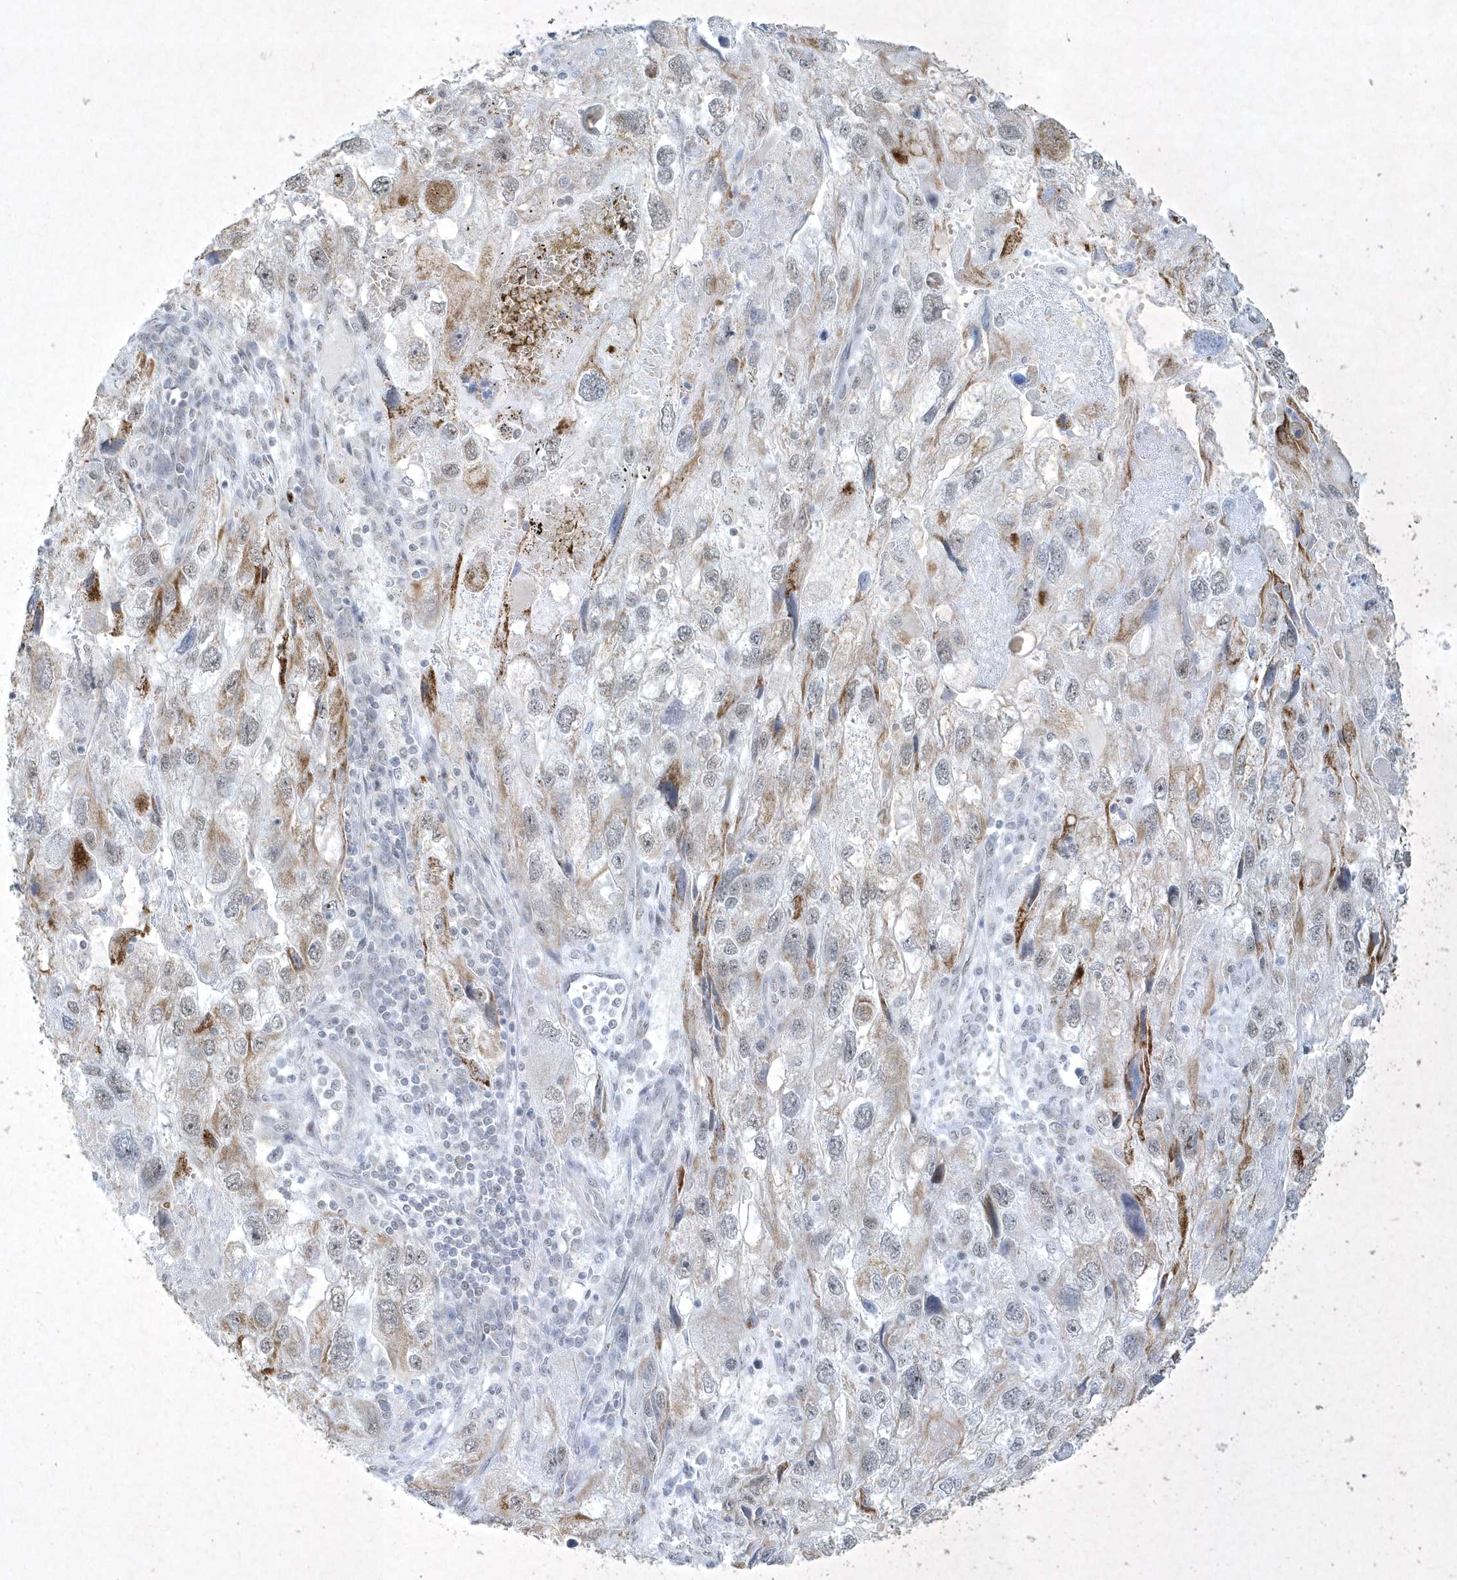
{"staining": {"intensity": "moderate", "quantity": "<25%", "location": "cytoplasmic/membranous"}, "tissue": "endometrial cancer", "cell_type": "Tumor cells", "image_type": "cancer", "snomed": [{"axis": "morphology", "description": "Adenocarcinoma, NOS"}, {"axis": "topography", "description": "Endometrium"}], "caption": "Protein expression analysis of adenocarcinoma (endometrial) reveals moderate cytoplasmic/membranous positivity in approximately <25% of tumor cells.", "gene": "ZBTB9", "patient": {"sex": "female", "age": 49}}